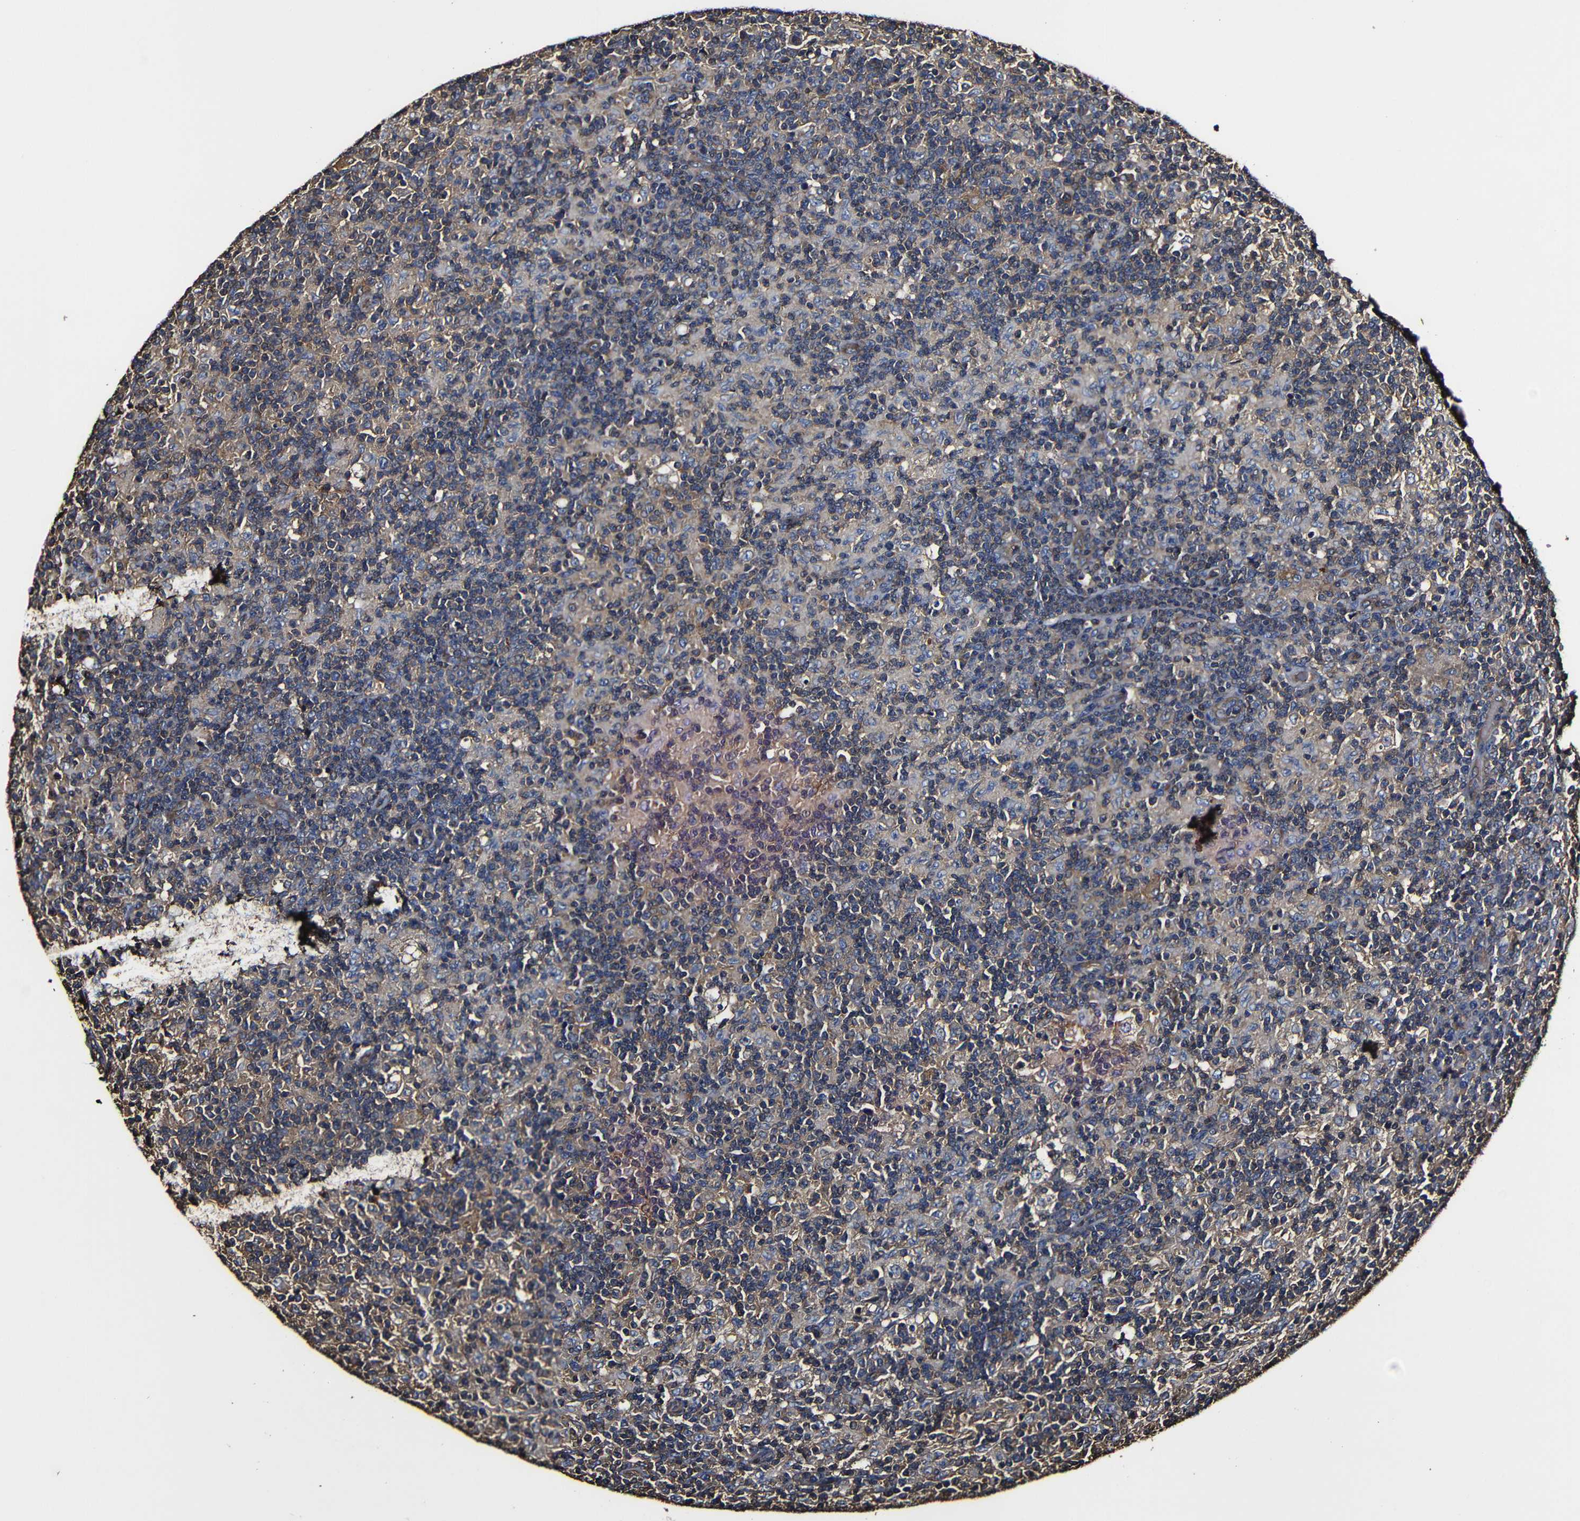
{"staining": {"intensity": "strong", "quantity": "25%-75%", "location": "cytoplasmic/membranous"}, "tissue": "lymph node", "cell_type": "Germinal center cells", "image_type": "normal", "snomed": [{"axis": "morphology", "description": "Normal tissue, NOS"}, {"axis": "morphology", "description": "Inflammation, NOS"}, {"axis": "topography", "description": "Lymph node"}], "caption": "High-magnification brightfield microscopy of benign lymph node stained with DAB (brown) and counterstained with hematoxylin (blue). germinal center cells exhibit strong cytoplasmic/membranous positivity is seen in about25%-75% of cells.", "gene": "MSN", "patient": {"sex": "male", "age": 55}}